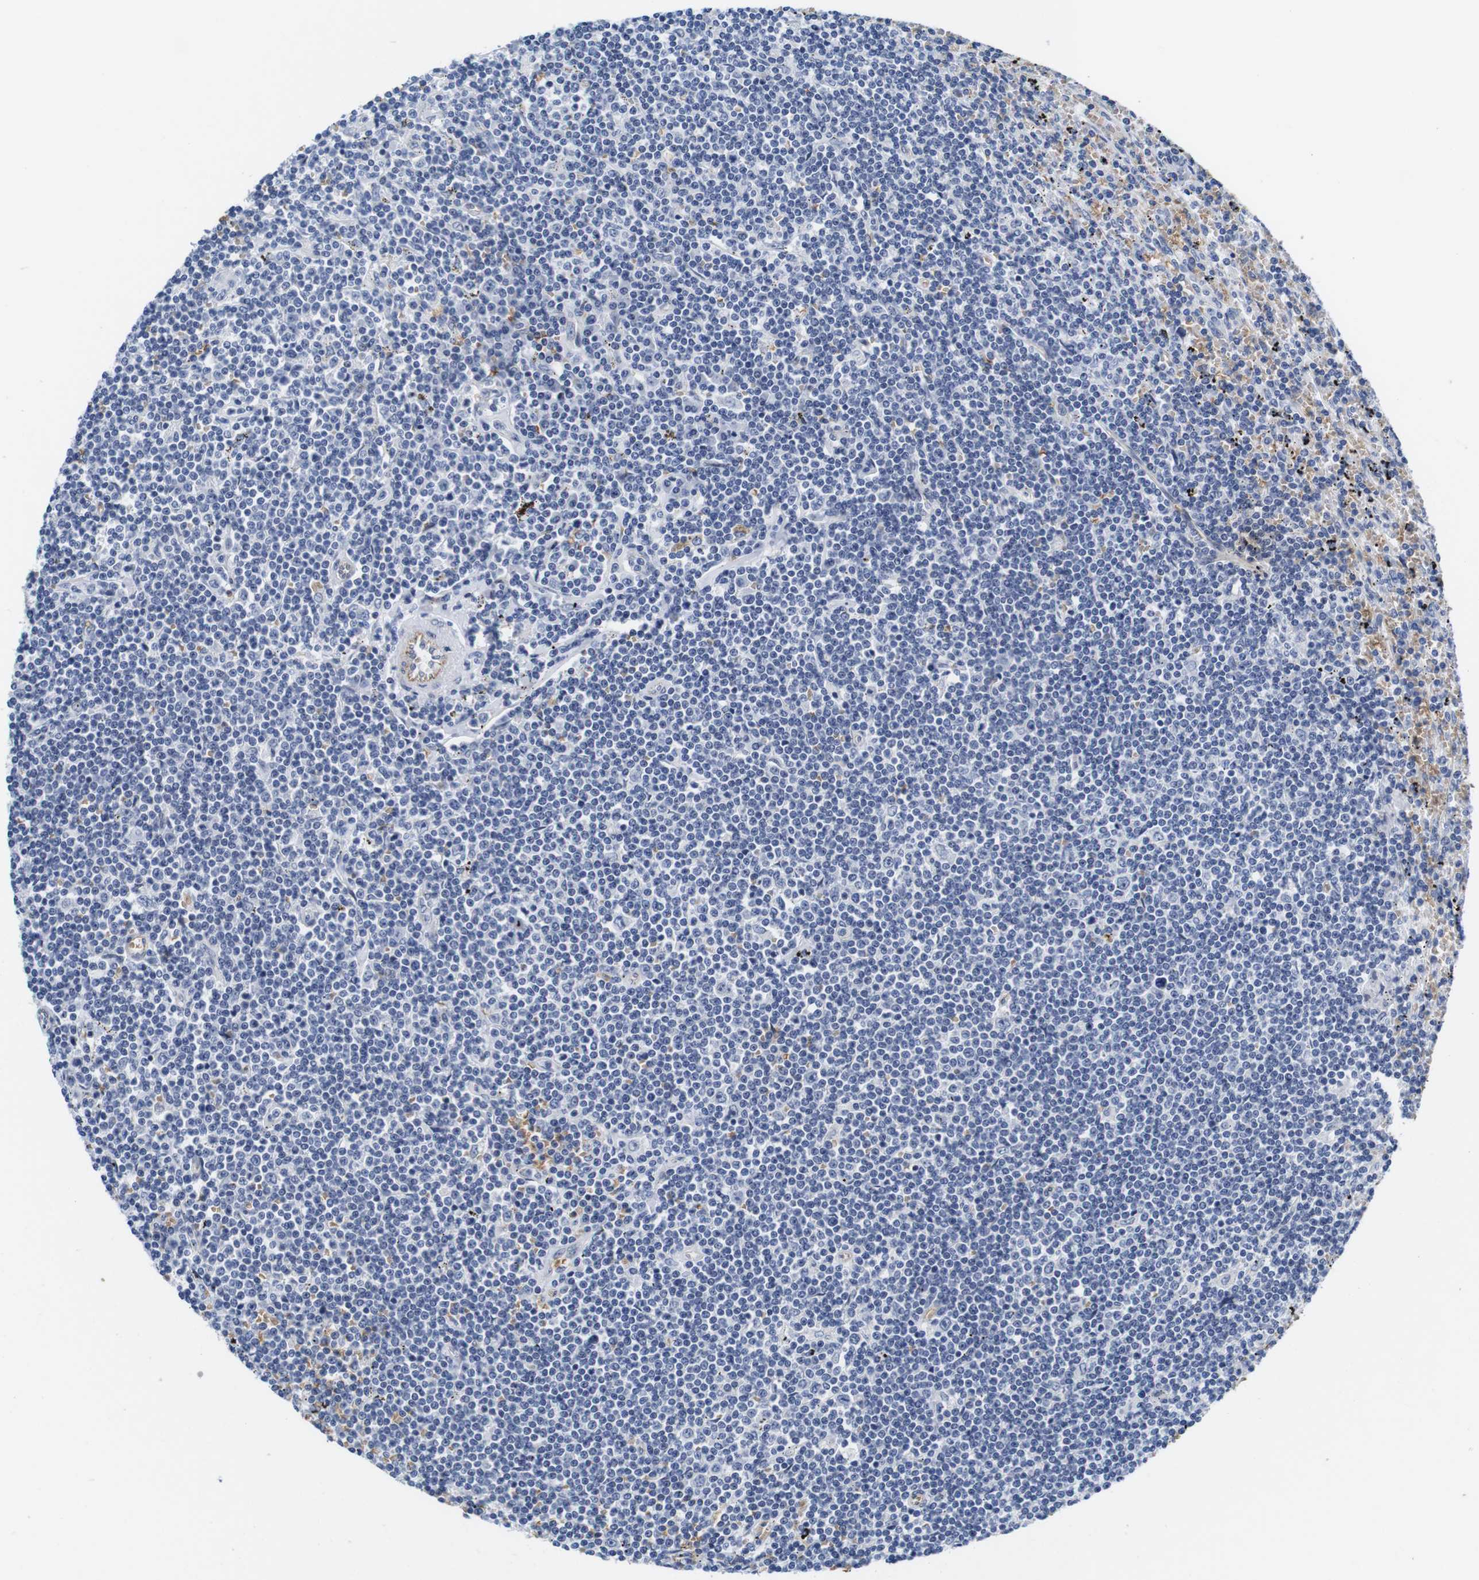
{"staining": {"intensity": "negative", "quantity": "none", "location": "none"}, "tissue": "lymphoma", "cell_type": "Tumor cells", "image_type": "cancer", "snomed": [{"axis": "morphology", "description": "Malignant lymphoma, non-Hodgkin's type, Low grade"}, {"axis": "topography", "description": "Spleen"}], "caption": "Histopathology image shows no significant protein staining in tumor cells of low-grade malignant lymphoma, non-Hodgkin's type.", "gene": "SOCS3", "patient": {"sex": "male", "age": 76}}